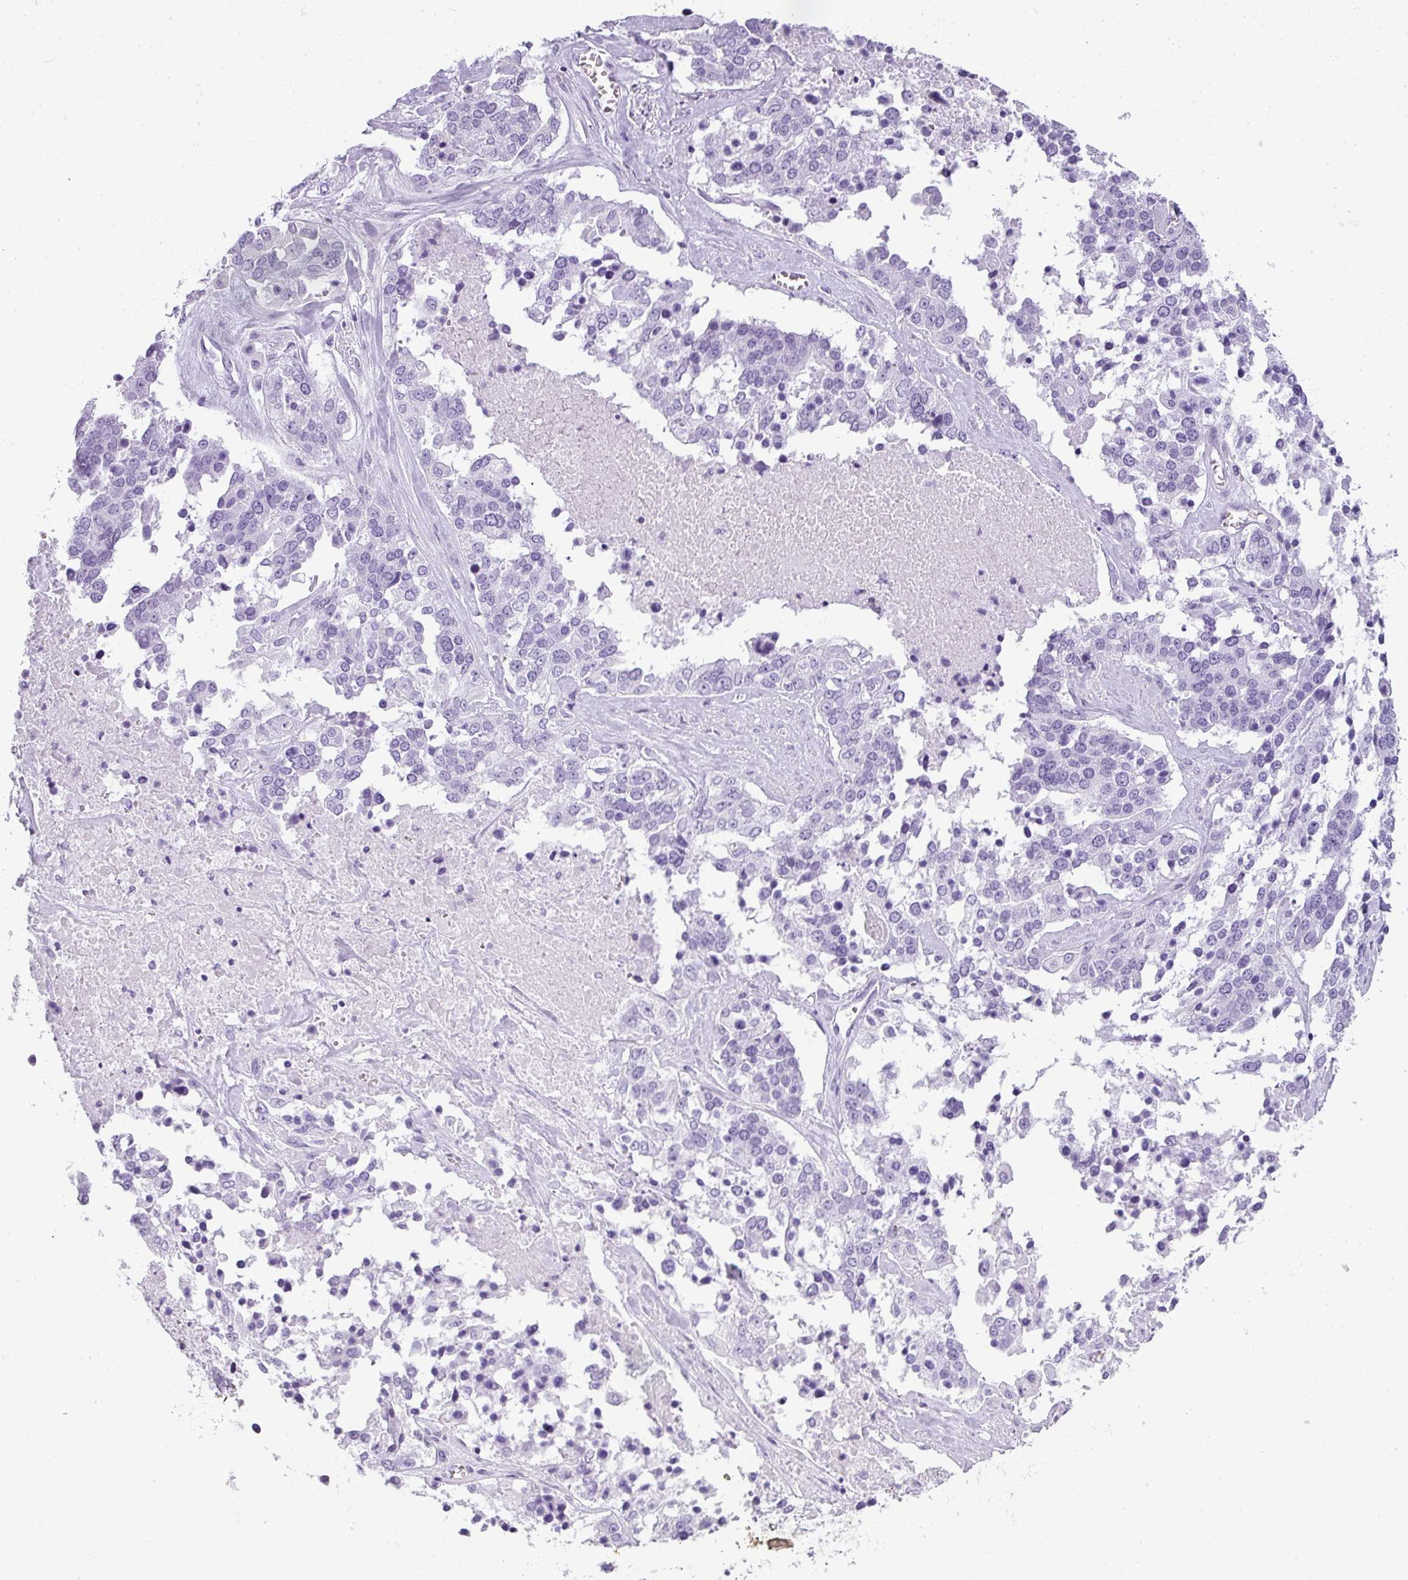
{"staining": {"intensity": "negative", "quantity": "none", "location": "none"}, "tissue": "ovarian cancer", "cell_type": "Tumor cells", "image_type": "cancer", "snomed": [{"axis": "morphology", "description": "Cystadenocarcinoma, serous, NOS"}, {"axis": "topography", "description": "Ovary"}], "caption": "Immunohistochemical staining of human ovarian serous cystadenocarcinoma demonstrates no significant positivity in tumor cells. (DAB (3,3'-diaminobenzidine) IHC visualized using brightfield microscopy, high magnification).", "gene": "RBMY1F", "patient": {"sex": "female", "age": 44}}